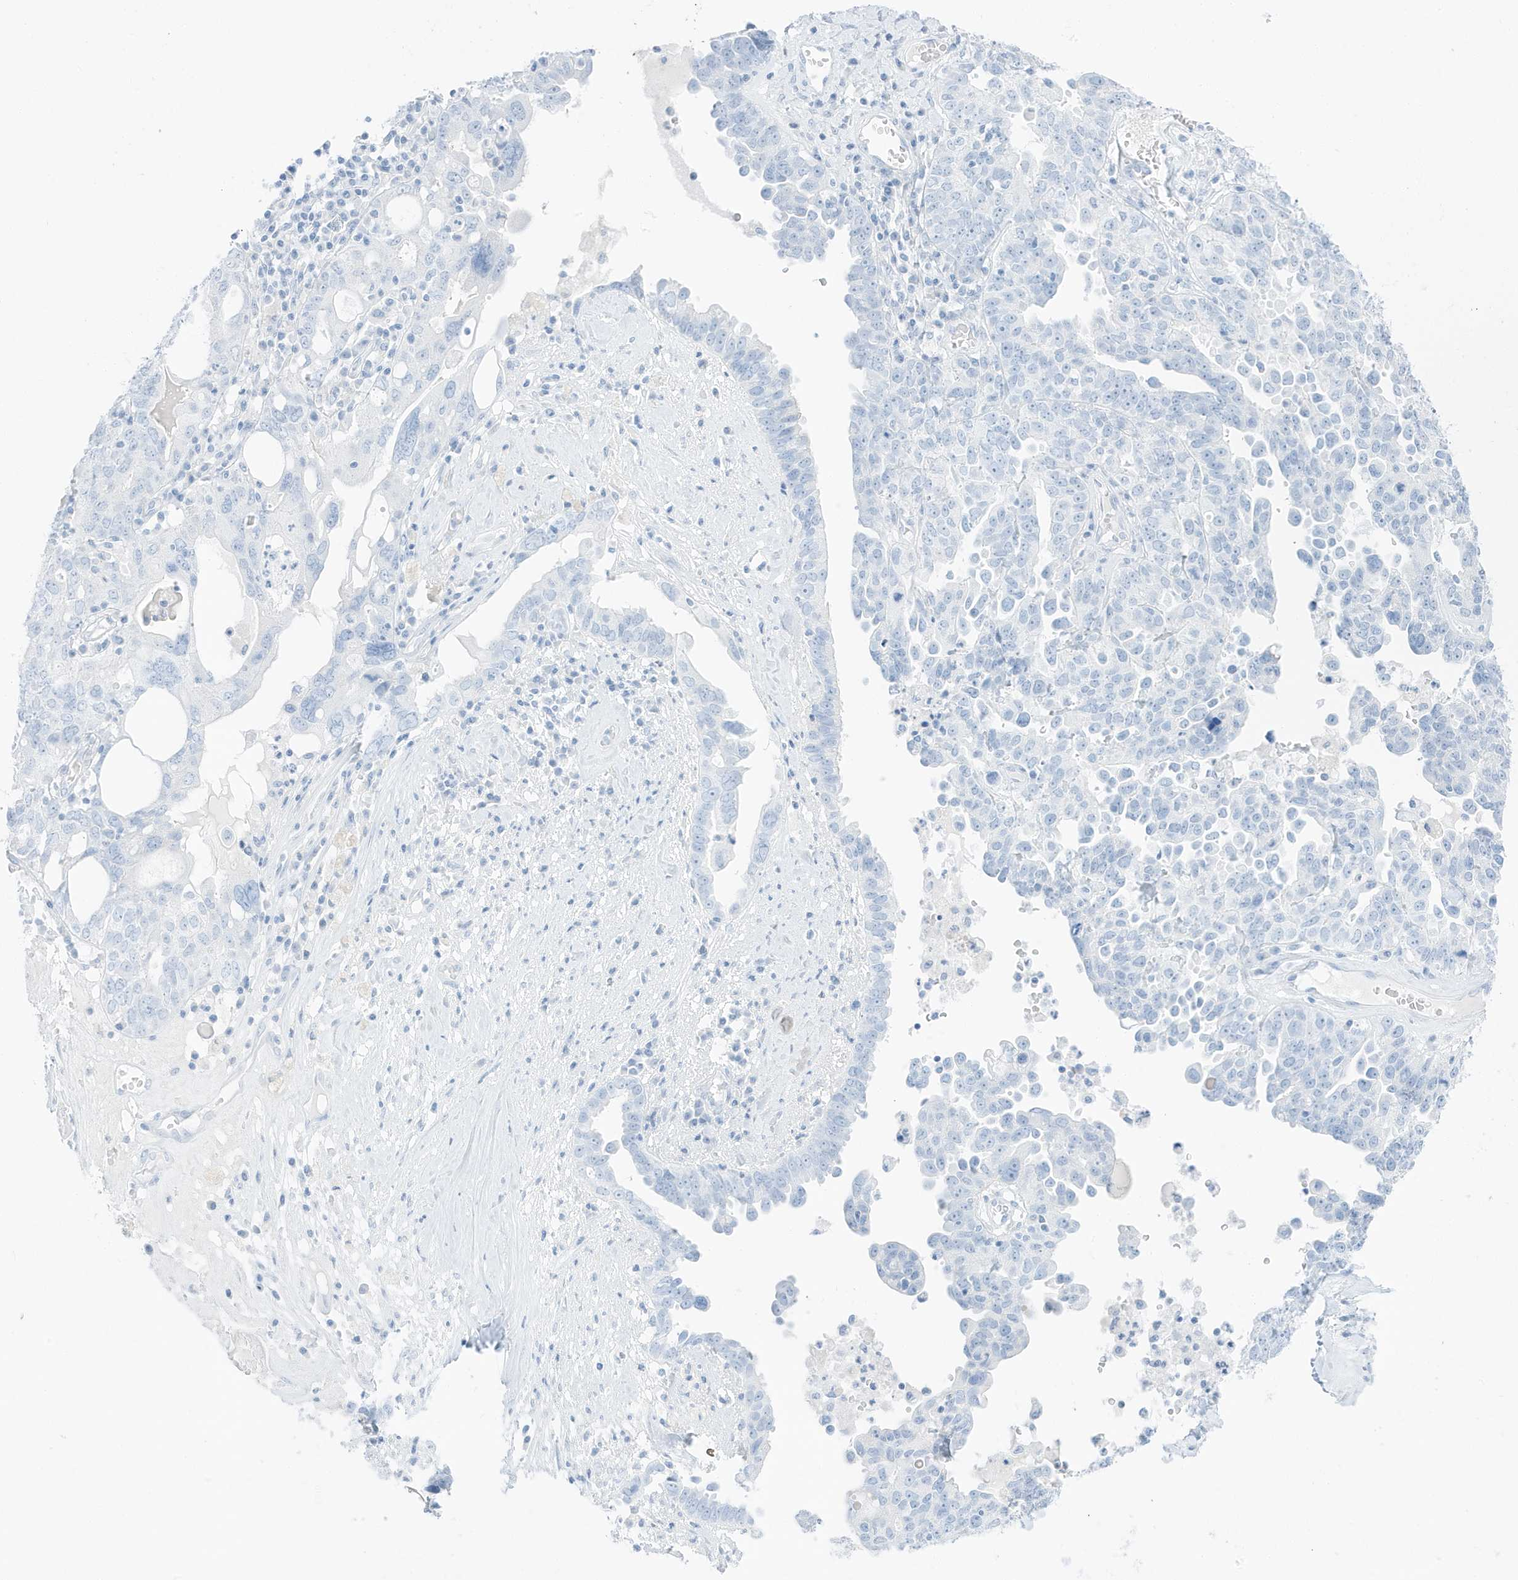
{"staining": {"intensity": "negative", "quantity": "none", "location": "none"}, "tissue": "ovarian cancer", "cell_type": "Tumor cells", "image_type": "cancer", "snomed": [{"axis": "morphology", "description": "Carcinoma, endometroid"}, {"axis": "topography", "description": "Ovary"}], "caption": "Immunohistochemical staining of endometroid carcinoma (ovarian) demonstrates no significant staining in tumor cells.", "gene": "SLC22A13", "patient": {"sex": "female", "age": 62}}